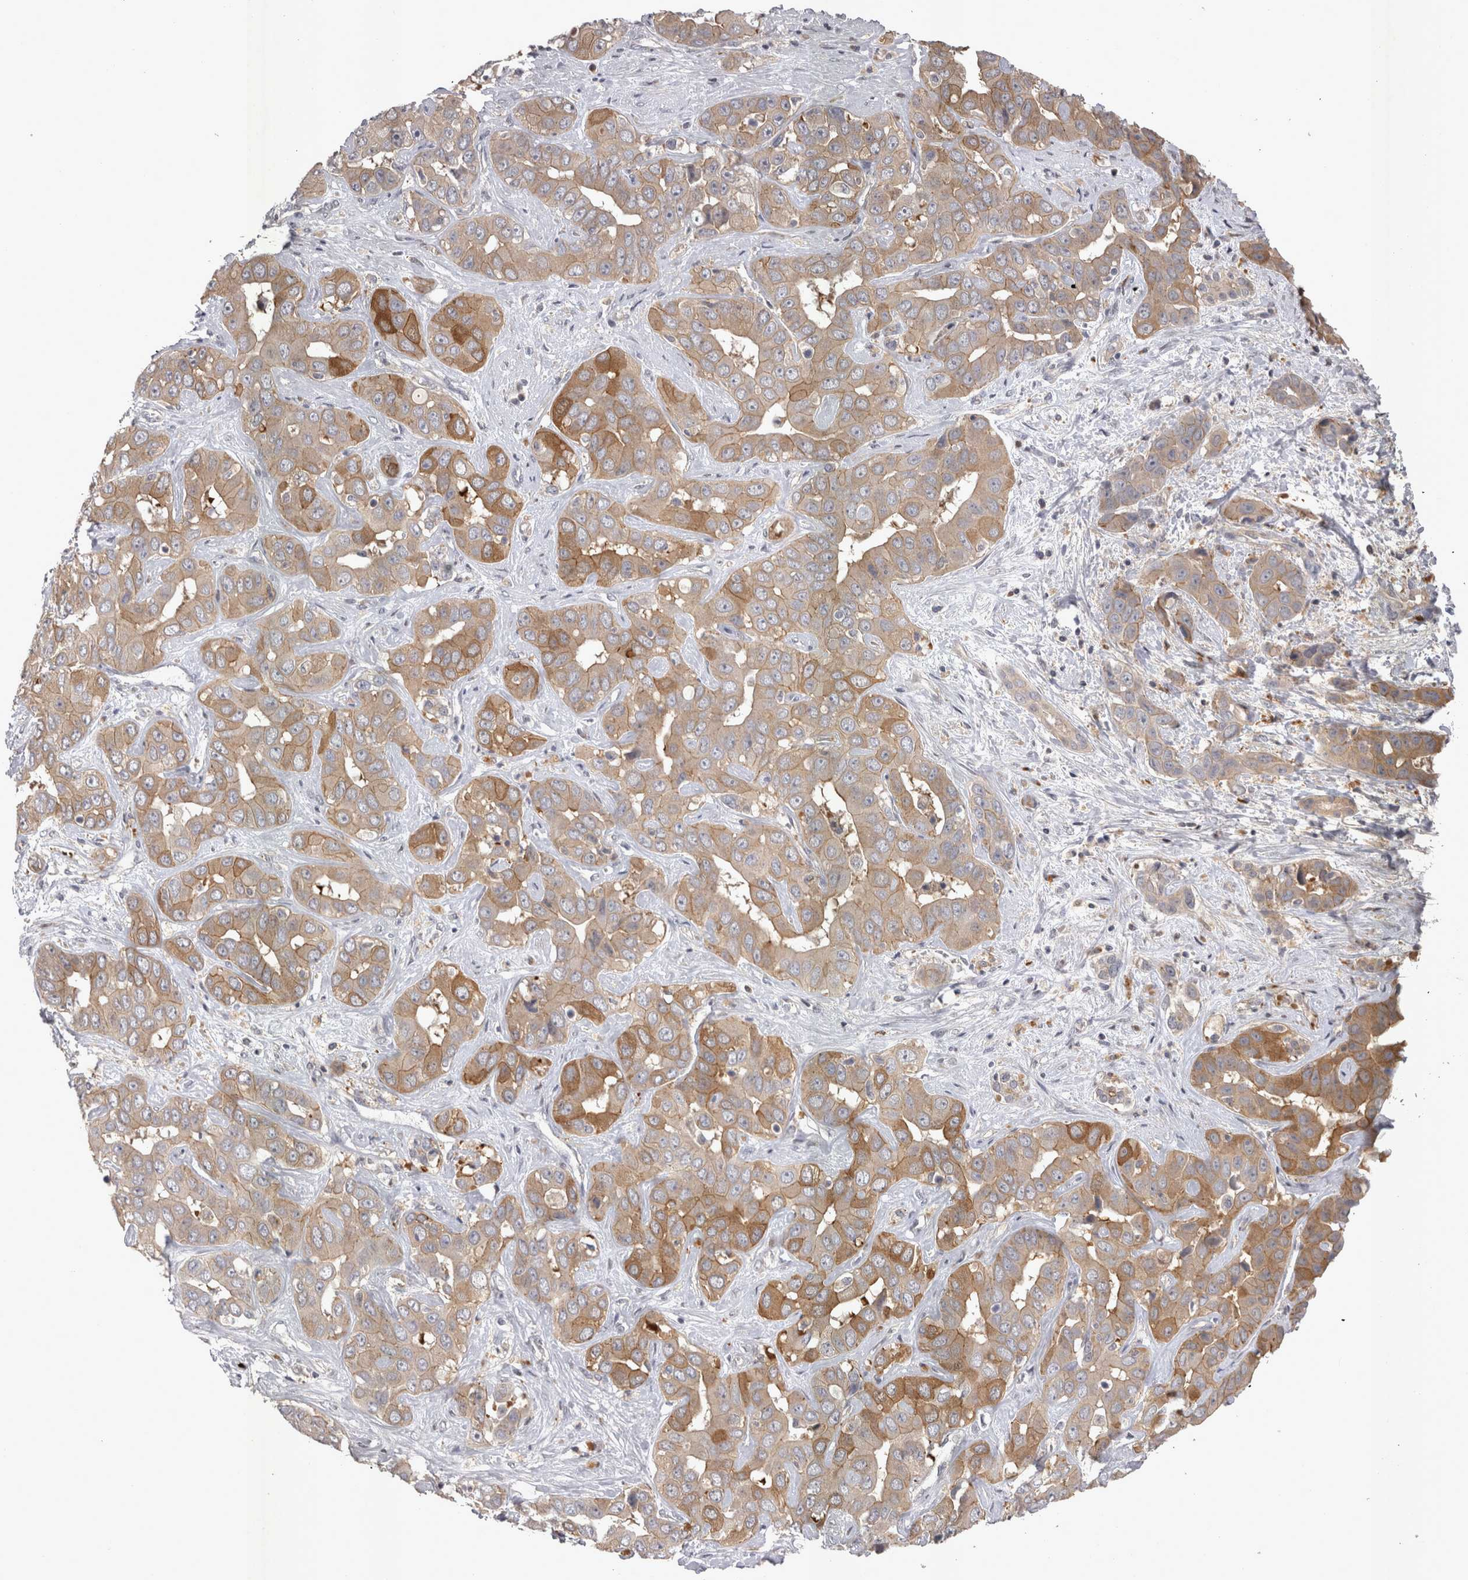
{"staining": {"intensity": "moderate", "quantity": ">75%", "location": "cytoplasmic/membranous"}, "tissue": "liver cancer", "cell_type": "Tumor cells", "image_type": "cancer", "snomed": [{"axis": "morphology", "description": "Cholangiocarcinoma"}, {"axis": "topography", "description": "Liver"}], "caption": "Immunohistochemistry (IHC) image of neoplastic tissue: cholangiocarcinoma (liver) stained using immunohistochemistry (IHC) displays medium levels of moderate protein expression localized specifically in the cytoplasmic/membranous of tumor cells, appearing as a cytoplasmic/membranous brown color.", "gene": "CTBS", "patient": {"sex": "female", "age": 52}}